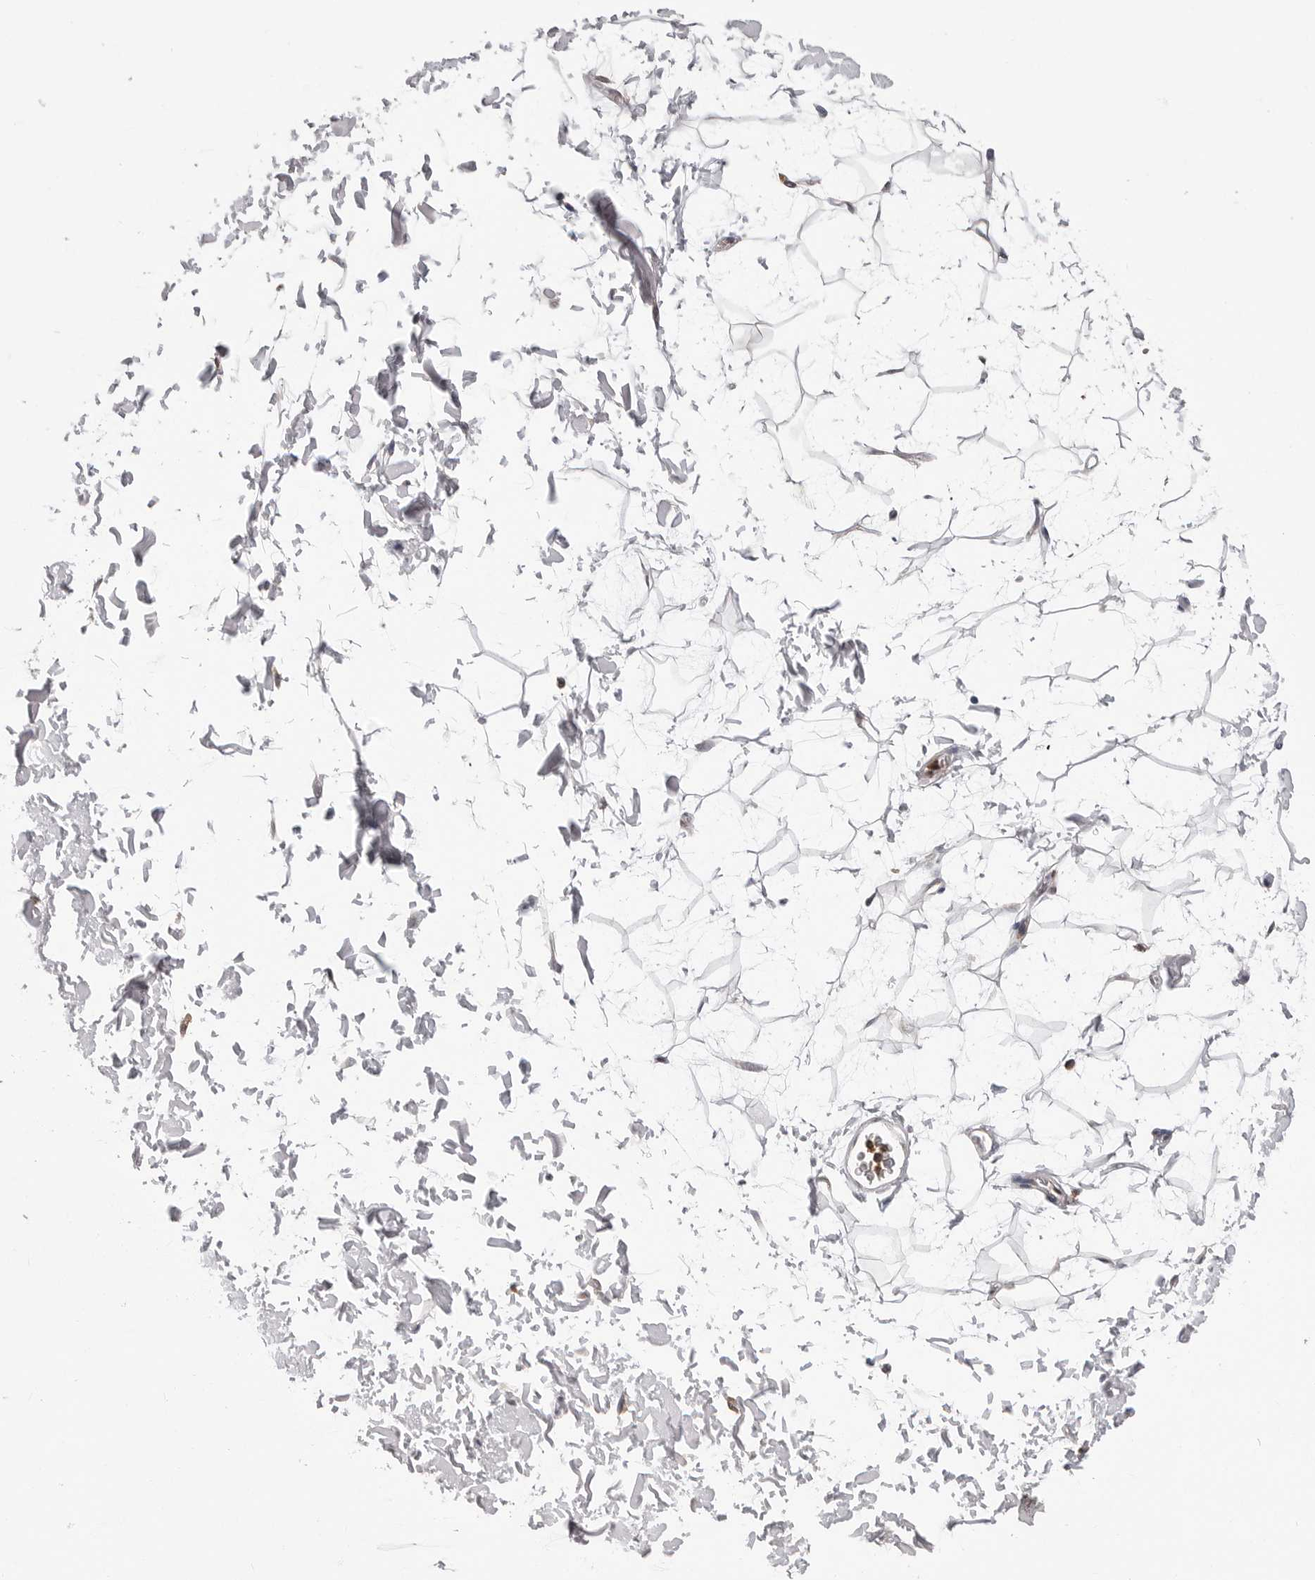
{"staining": {"intensity": "negative", "quantity": "none", "location": "none"}, "tissue": "adipose tissue", "cell_type": "Adipocytes", "image_type": "normal", "snomed": [{"axis": "morphology", "description": "Normal tissue, NOS"}, {"axis": "topography", "description": "Soft tissue"}], "caption": "Immunohistochemistry (IHC) photomicrograph of benign adipose tissue: adipose tissue stained with DAB exhibits no significant protein expression in adipocytes.", "gene": "TRMT13", "patient": {"sex": "male", "age": 72}}